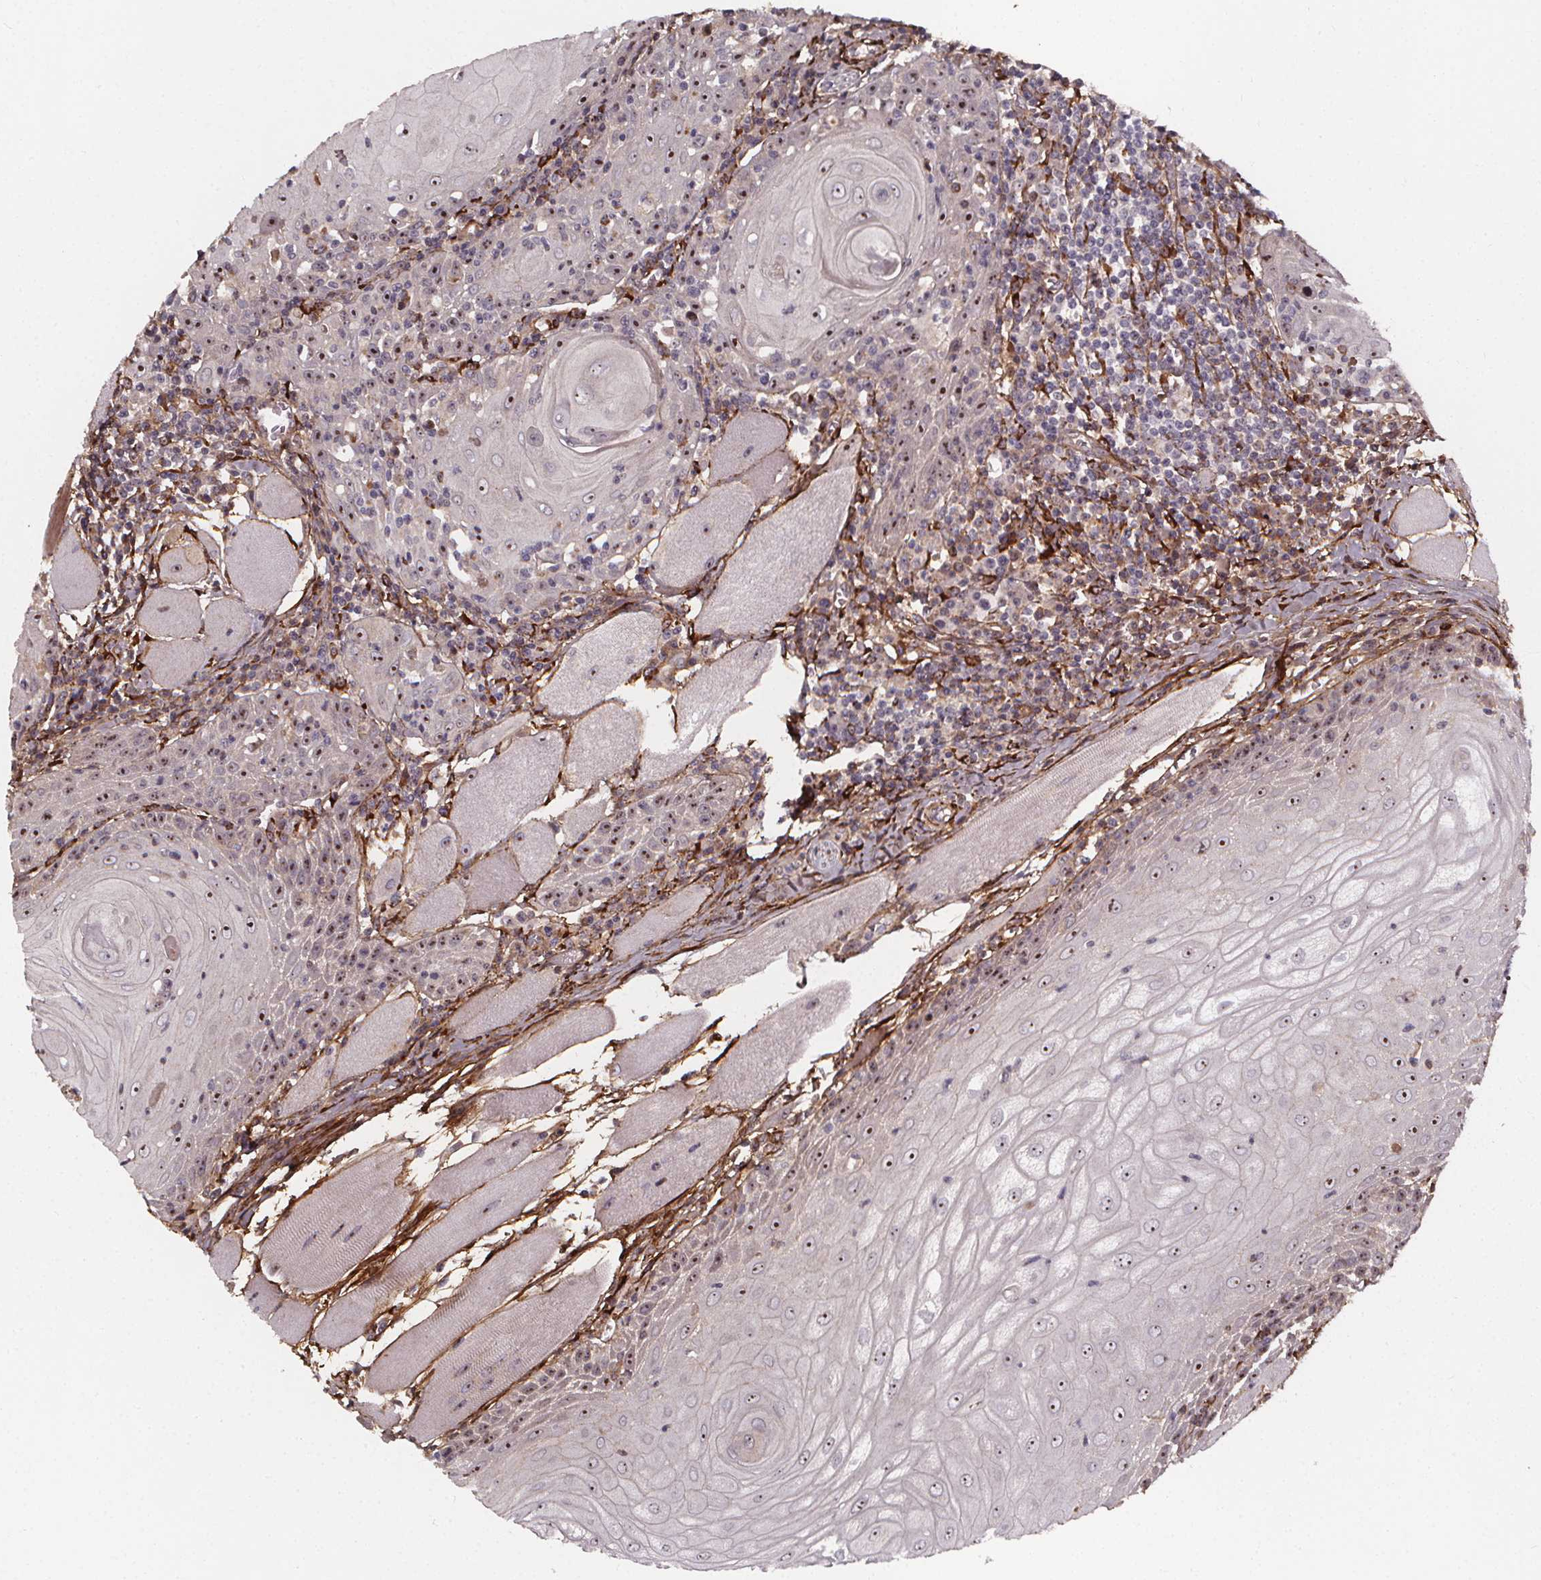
{"staining": {"intensity": "negative", "quantity": "none", "location": "none"}, "tissue": "head and neck cancer", "cell_type": "Tumor cells", "image_type": "cancer", "snomed": [{"axis": "morphology", "description": "Normal tissue, NOS"}, {"axis": "morphology", "description": "Squamous cell carcinoma, NOS"}, {"axis": "topography", "description": "Oral tissue"}, {"axis": "topography", "description": "Head-Neck"}], "caption": "IHC of squamous cell carcinoma (head and neck) exhibits no staining in tumor cells.", "gene": "AEBP1", "patient": {"sex": "male", "age": 52}}